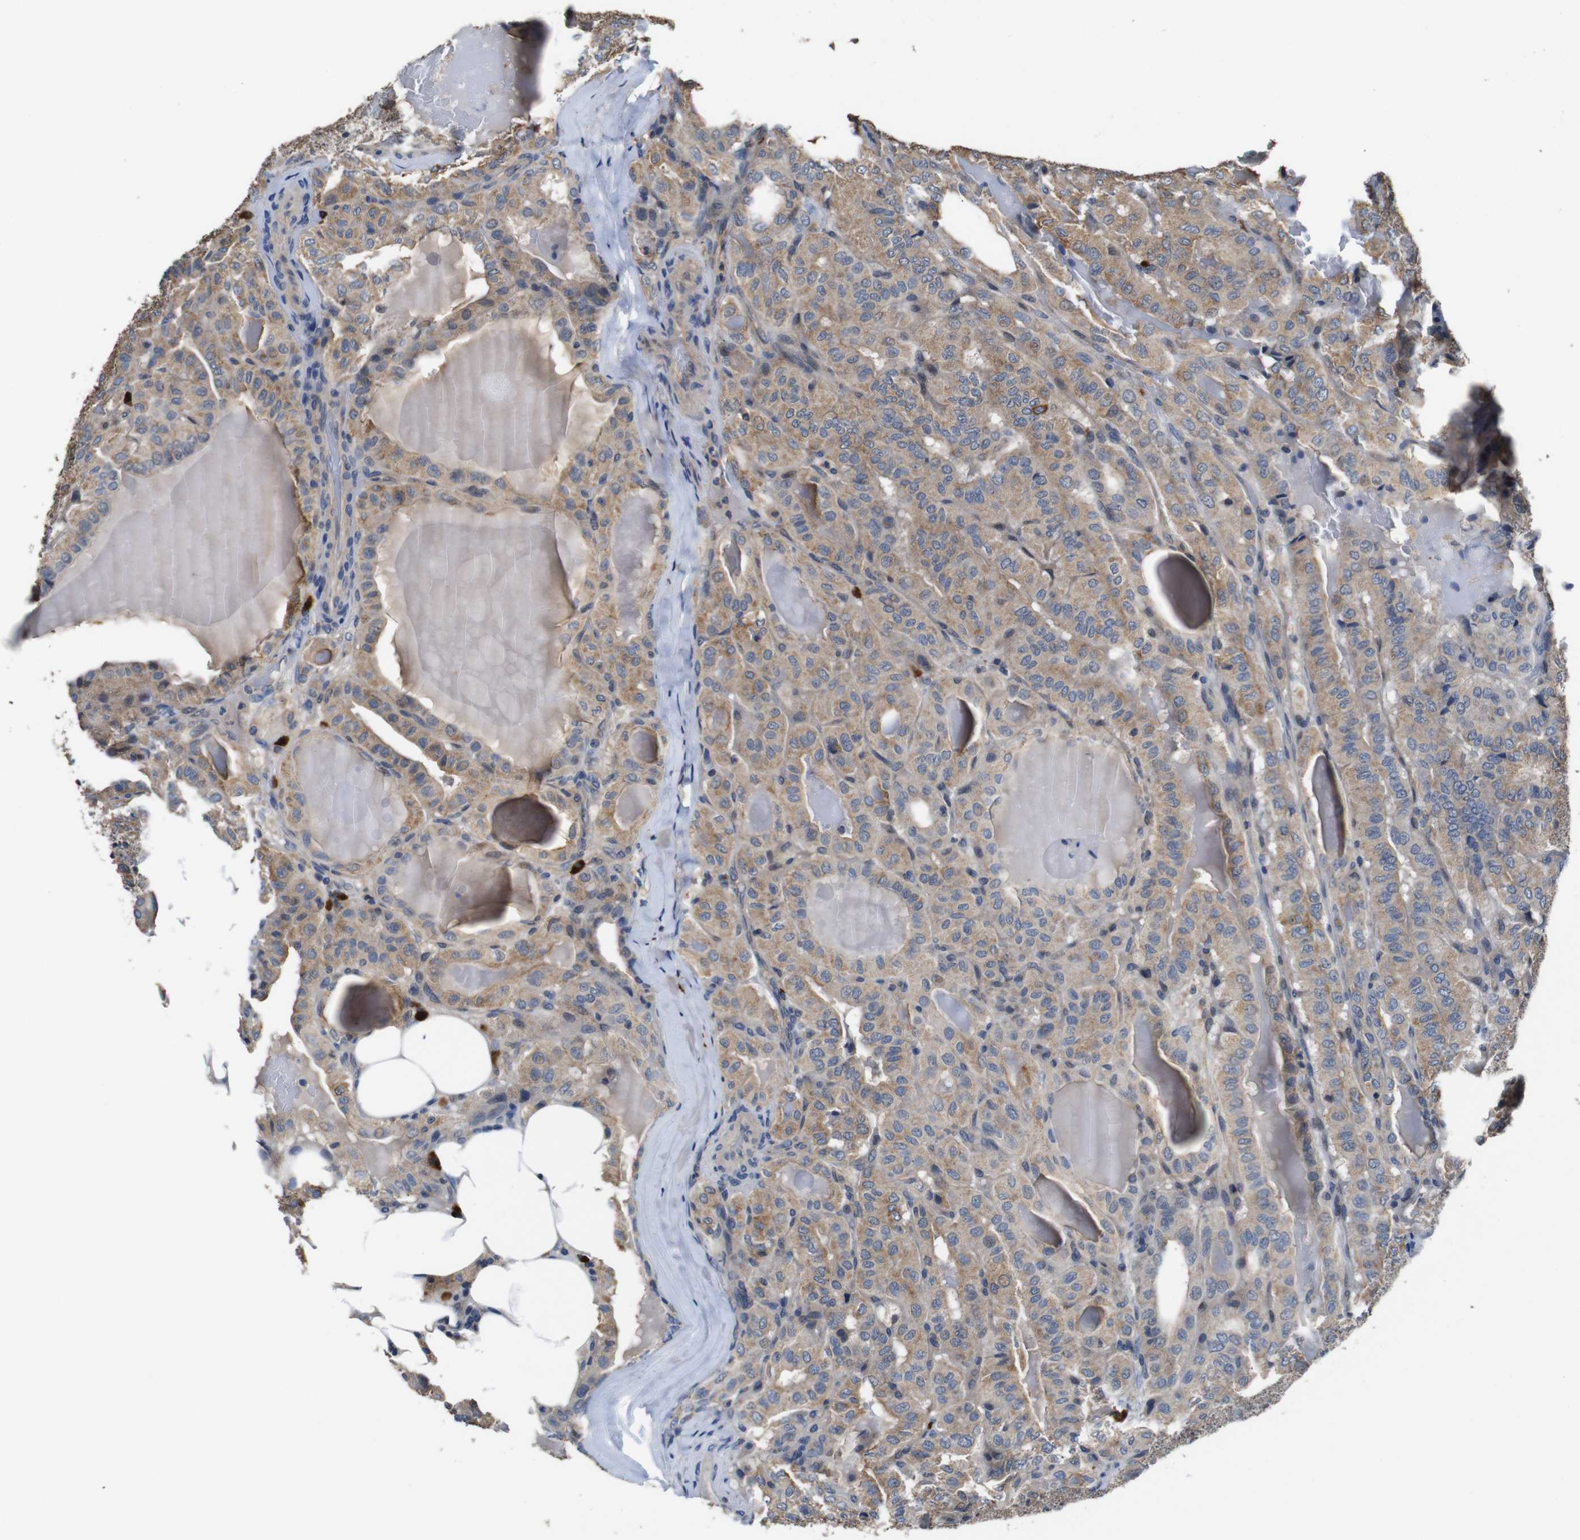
{"staining": {"intensity": "moderate", "quantity": ">75%", "location": "cytoplasmic/membranous"}, "tissue": "thyroid cancer", "cell_type": "Tumor cells", "image_type": "cancer", "snomed": [{"axis": "morphology", "description": "Papillary adenocarcinoma, NOS"}, {"axis": "topography", "description": "Thyroid gland"}], "caption": "Human thyroid cancer (papillary adenocarcinoma) stained with a protein marker demonstrates moderate staining in tumor cells.", "gene": "GLIPR1", "patient": {"sex": "male", "age": 77}}